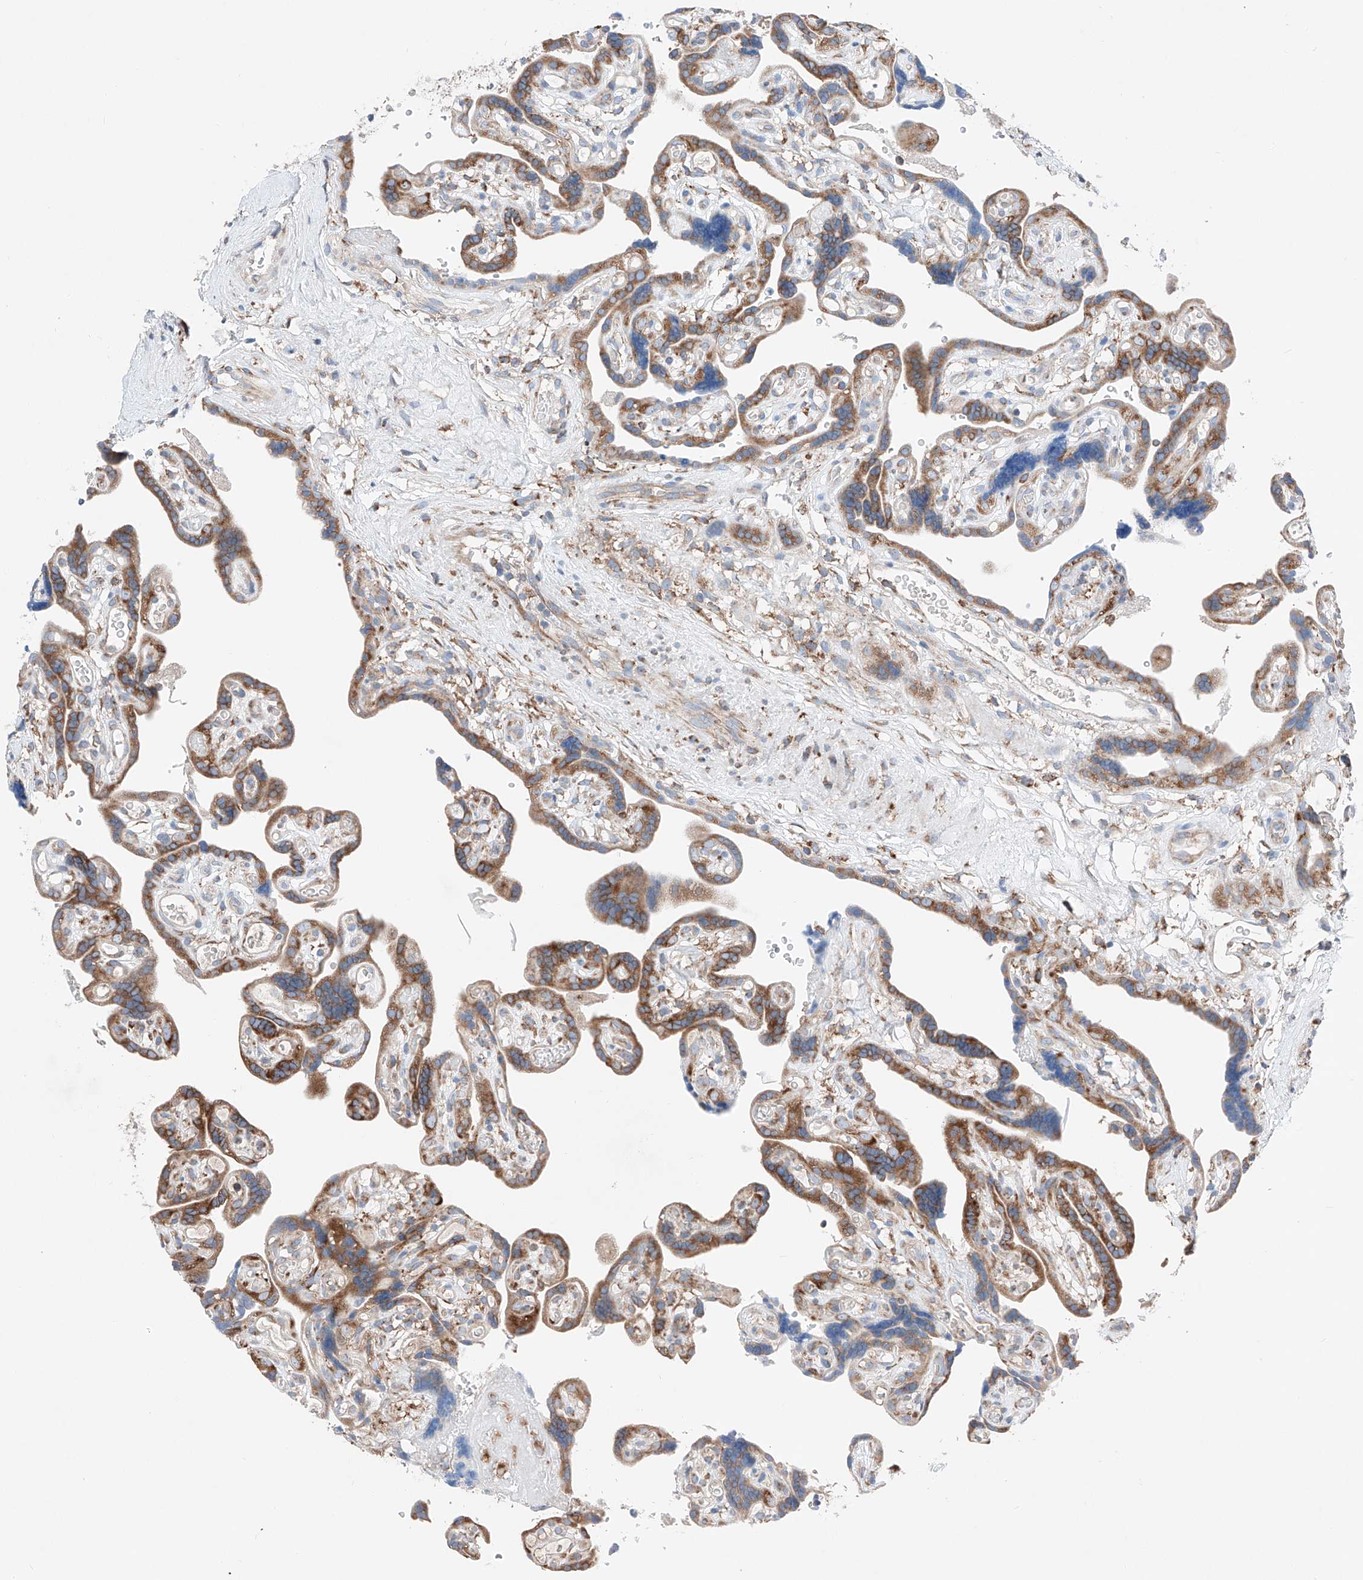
{"staining": {"intensity": "moderate", "quantity": ">75%", "location": "cytoplasmic/membranous"}, "tissue": "placenta", "cell_type": "Decidual cells", "image_type": "normal", "snomed": [{"axis": "morphology", "description": "Normal tissue, NOS"}, {"axis": "topography", "description": "Placenta"}], "caption": "A micrograph showing moderate cytoplasmic/membranous staining in approximately >75% of decidual cells in normal placenta, as visualized by brown immunohistochemical staining.", "gene": "CRELD1", "patient": {"sex": "female", "age": 30}}